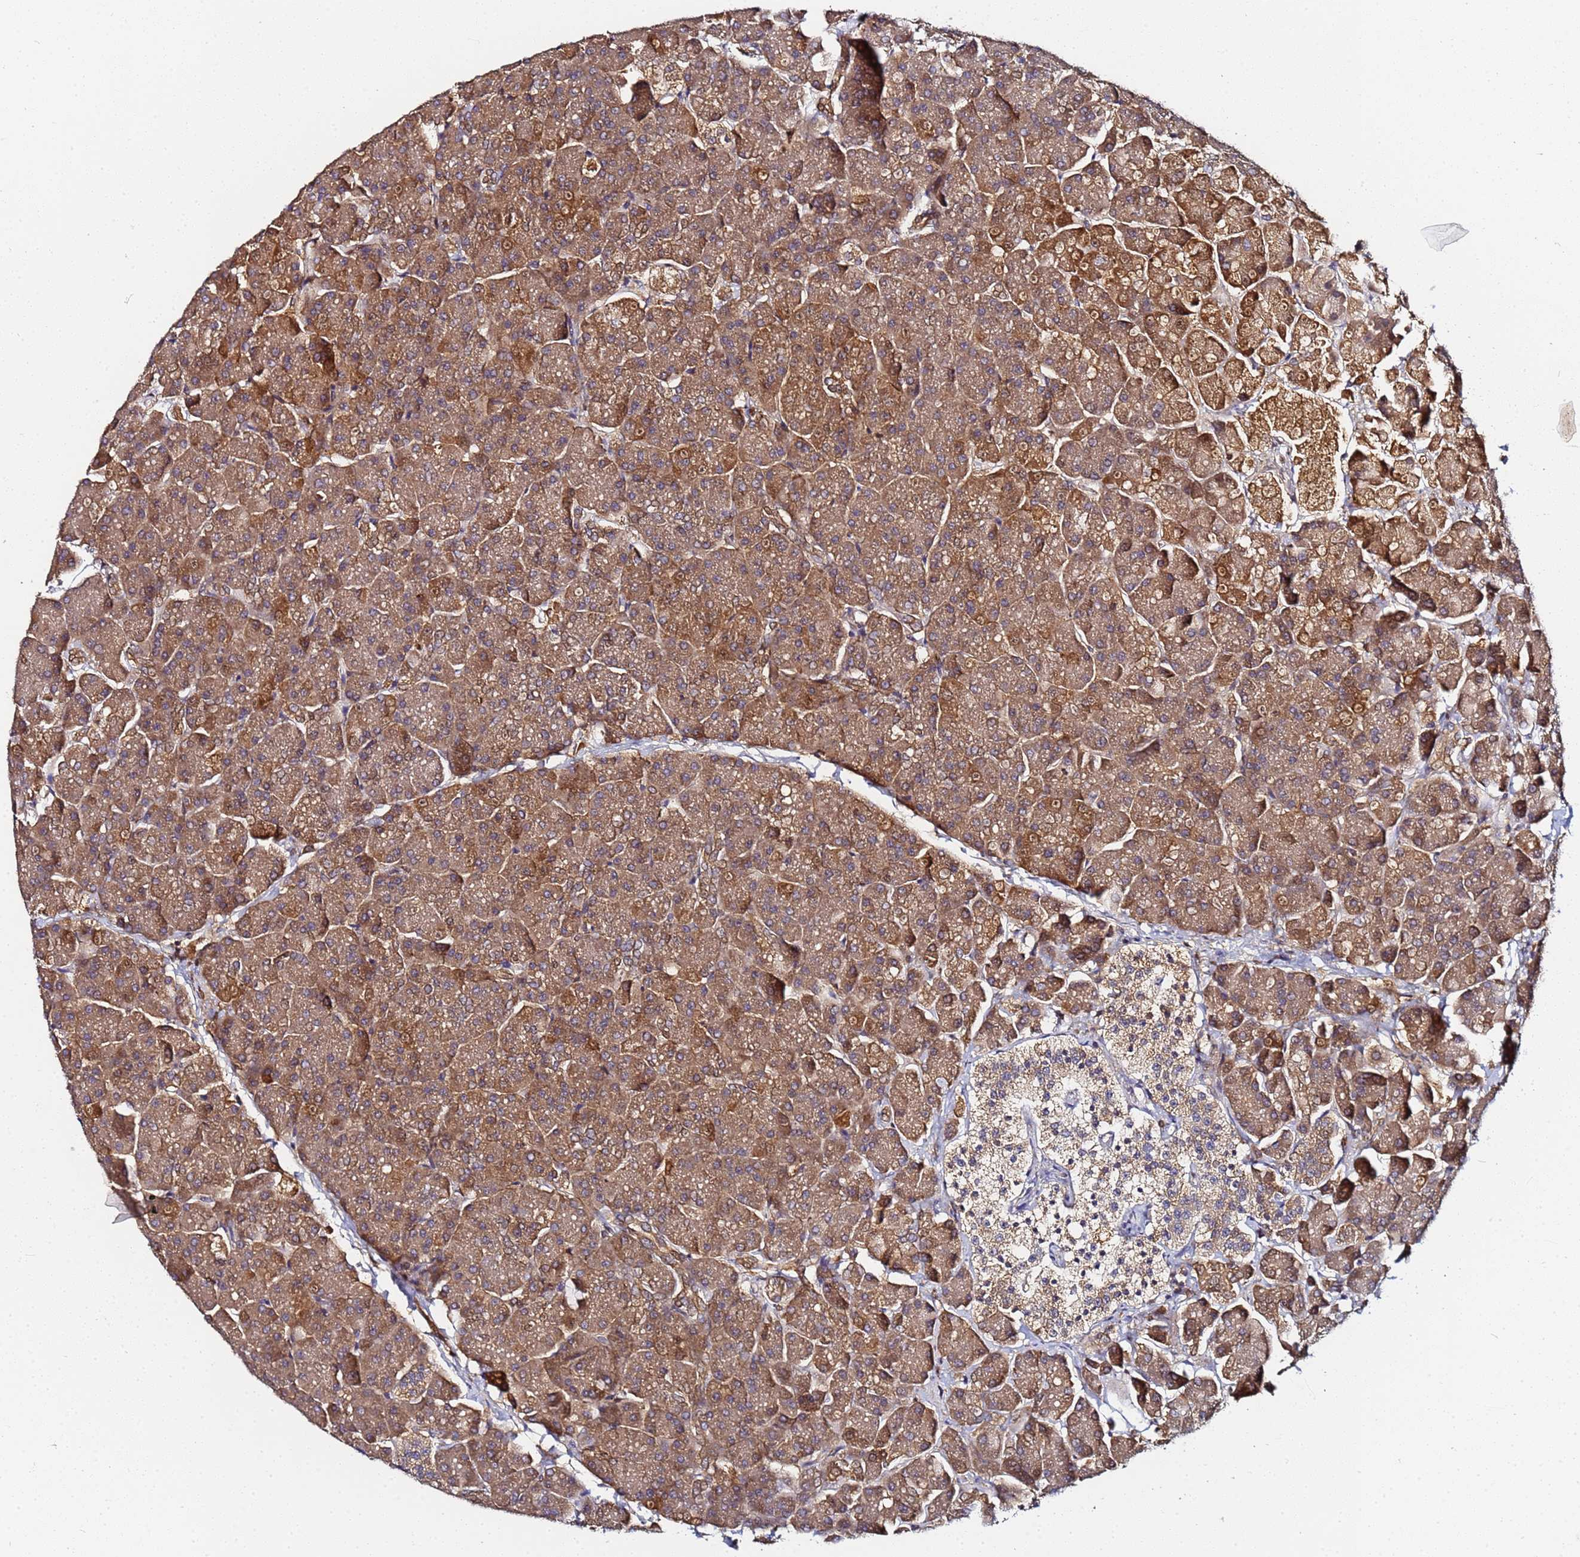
{"staining": {"intensity": "strong", "quantity": "25%-75%", "location": "cytoplasmic/membranous"}, "tissue": "pancreas", "cell_type": "Exocrine glandular cells", "image_type": "normal", "snomed": [{"axis": "morphology", "description": "Normal tissue, NOS"}, {"axis": "topography", "description": "Pancreas"}, {"axis": "topography", "description": "Peripheral nerve tissue"}], "caption": "High-power microscopy captured an immunohistochemistry (IHC) micrograph of benign pancreas, revealing strong cytoplasmic/membranous expression in about 25%-75% of exocrine glandular cells. The protein of interest is stained brown, and the nuclei are stained in blue (DAB (3,3'-diaminobenzidine) IHC with brightfield microscopy, high magnification).", "gene": "LRRC69", "patient": {"sex": "male", "age": 54}}